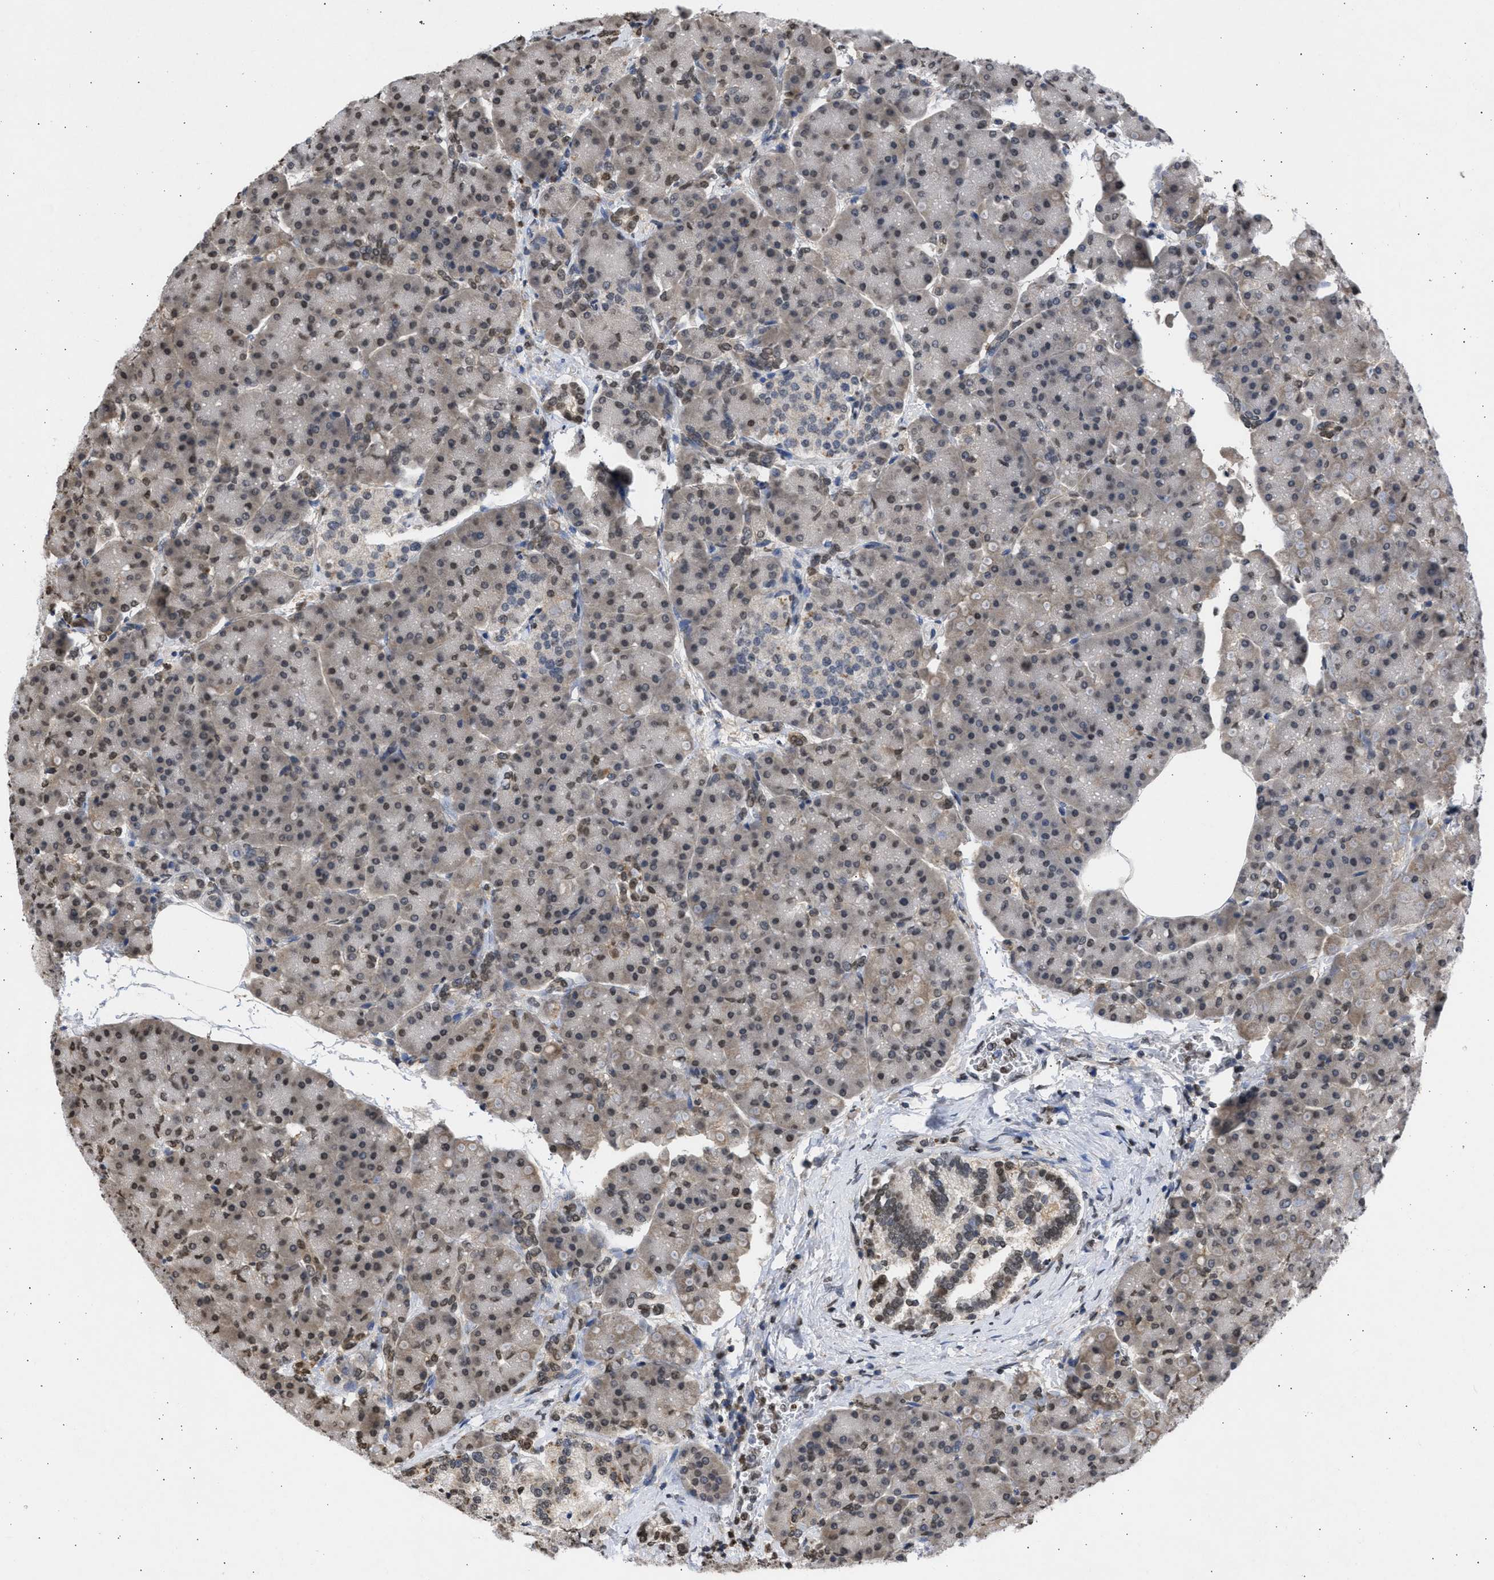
{"staining": {"intensity": "moderate", "quantity": "25%-75%", "location": "cytoplasmic/membranous,nuclear"}, "tissue": "pancreas", "cell_type": "Exocrine glandular cells", "image_type": "normal", "snomed": [{"axis": "morphology", "description": "Normal tissue, NOS"}, {"axis": "topography", "description": "Pancreas"}], "caption": "DAB (3,3'-diaminobenzidine) immunohistochemical staining of unremarkable pancreas exhibits moderate cytoplasmic/membranous,nuclear protein staining in approximately 25%-75% of exocrine glandular cells.", "gene": "NUP35", "patient": {"sex": "female", "age": 70}}